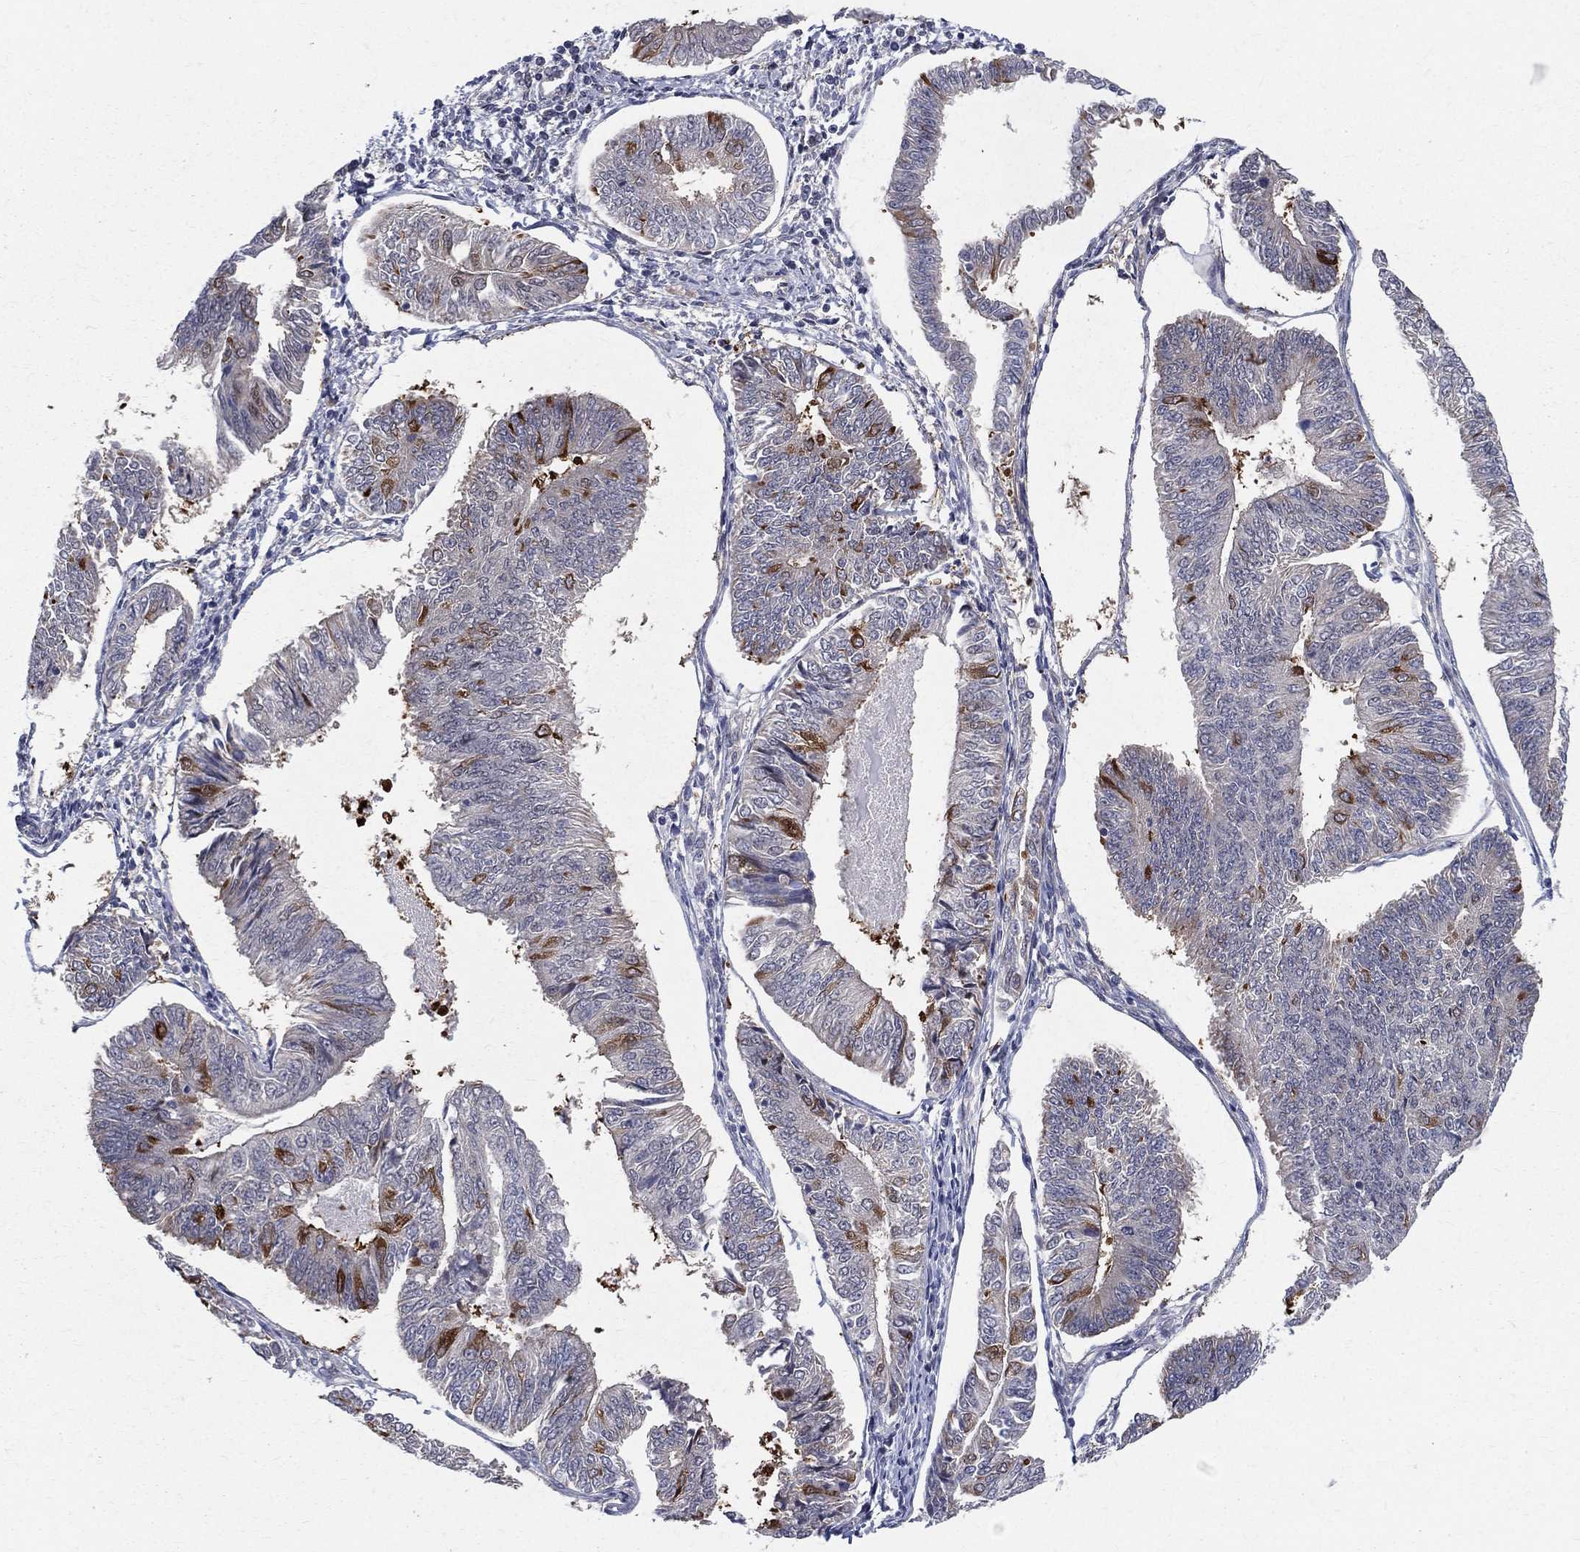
{"staining": {"intensity": "strong", "quantity": "<25%", "location": "cytoplasmic/membranous"}, "tissue": "endometrial cancer", "cell_type": "Tumor cells", "image_type": "cancer", "snomed": [{"axis": "morphology", "description": "Adenocarcinoma, NOS"}, {"axis": "topography", "description": "Endometrium"}], "caption": "Immunohistochemistry (IHC) (DAB) staining of human adenocarcinoma (endometrial) displays strong cytoplasmic/membranous protein positivity in about <25% of tumor cells.", "gene": "POMZP3", "patient": {"sex": "female", "age": 58}}